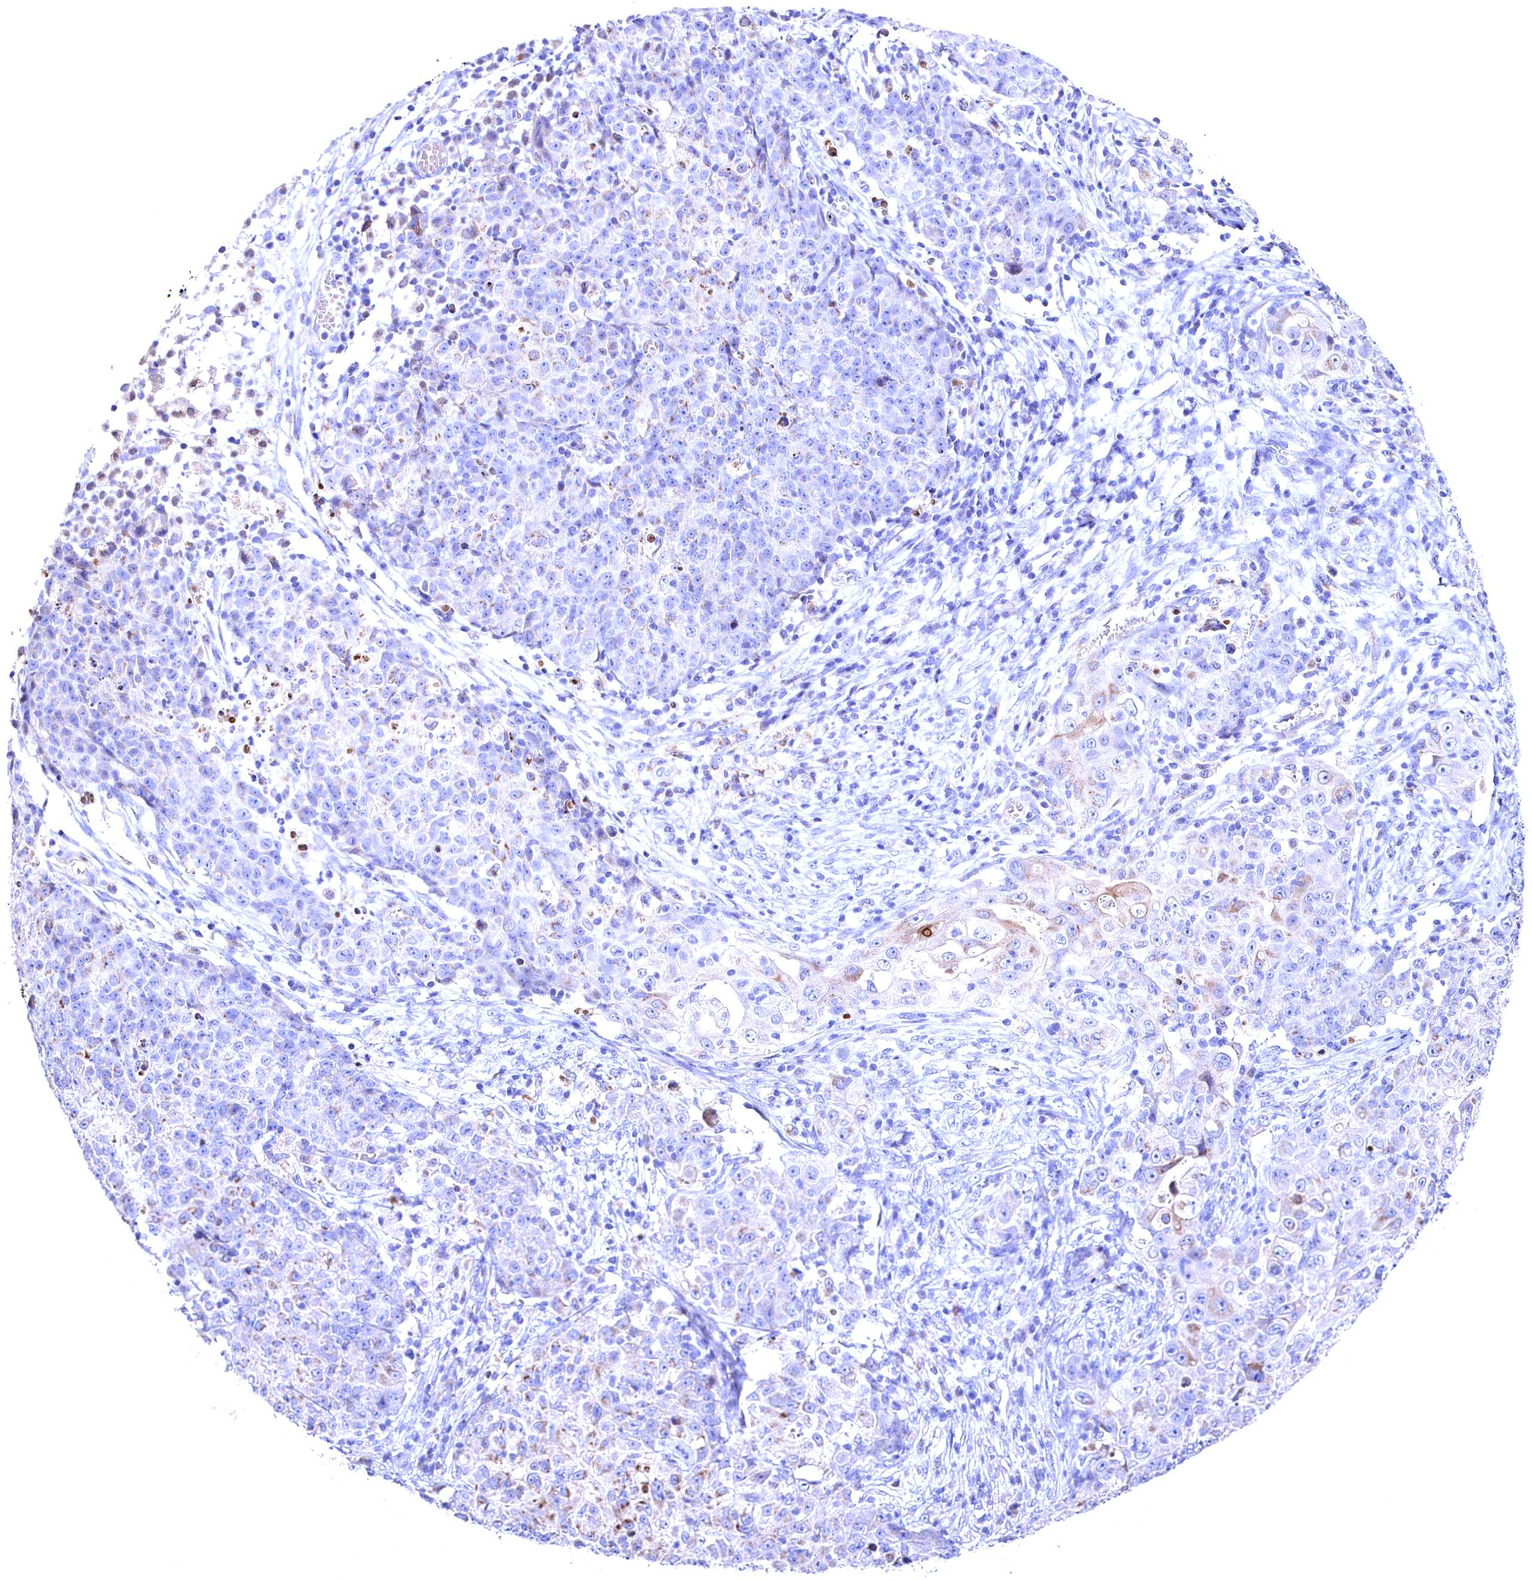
{"staining": {"intensity": "negative", "quantity": "none", "location": "none"}, "tissue": "ovarian cancer", "cell_type": "Tumor cells", "image_type": "cancer", "snomed": [{"axis": "morphology", "description": "Carcinoma, endometroid"}, {"axis": "topography", "description": "Ovary"}], "caption": "This micrograph is of ovarian cancer stained with immunohistochemistry to label a protein in brown with the nuclei are counter-stained blue. There is no staining in tumor cells. Brightfield microscopy of immunohistochemistry stained with DAB (brown) and hematoxylin (blue), captured at high magnification.", "gene": "GPR108", "patient": {"sex": "female", "age": 42}}